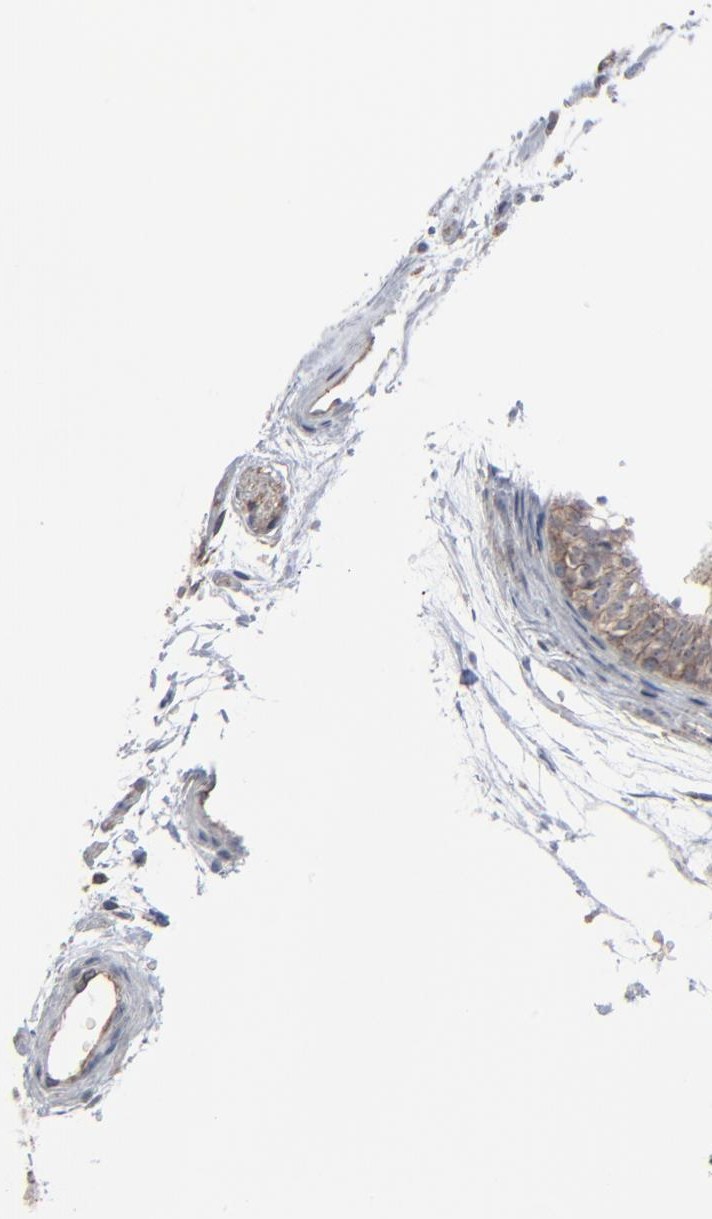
{"staining": {"intensity": "moderate", "quantity": ">75%", "location": "cytoplasmic/membranous"}, "tissue": "epididymis", "cell_type": "Glandular cells", "image_type": "normal", "snomed": [{"axis": "morphology", "description": "Normal tissue, NOS"}, {"axis": "topography", "description": "Testis"}, {"axis": "topography", "description": "Epididymis"}], "caption": "Protein positivity by immunohistochemistry (IHC) displays moderate cytoplasmic/membranous staining in about >75% of glandular cells in normal epididymis.", "gene": "CTNND1", "patient": {"sex": "male", "age": 36}}